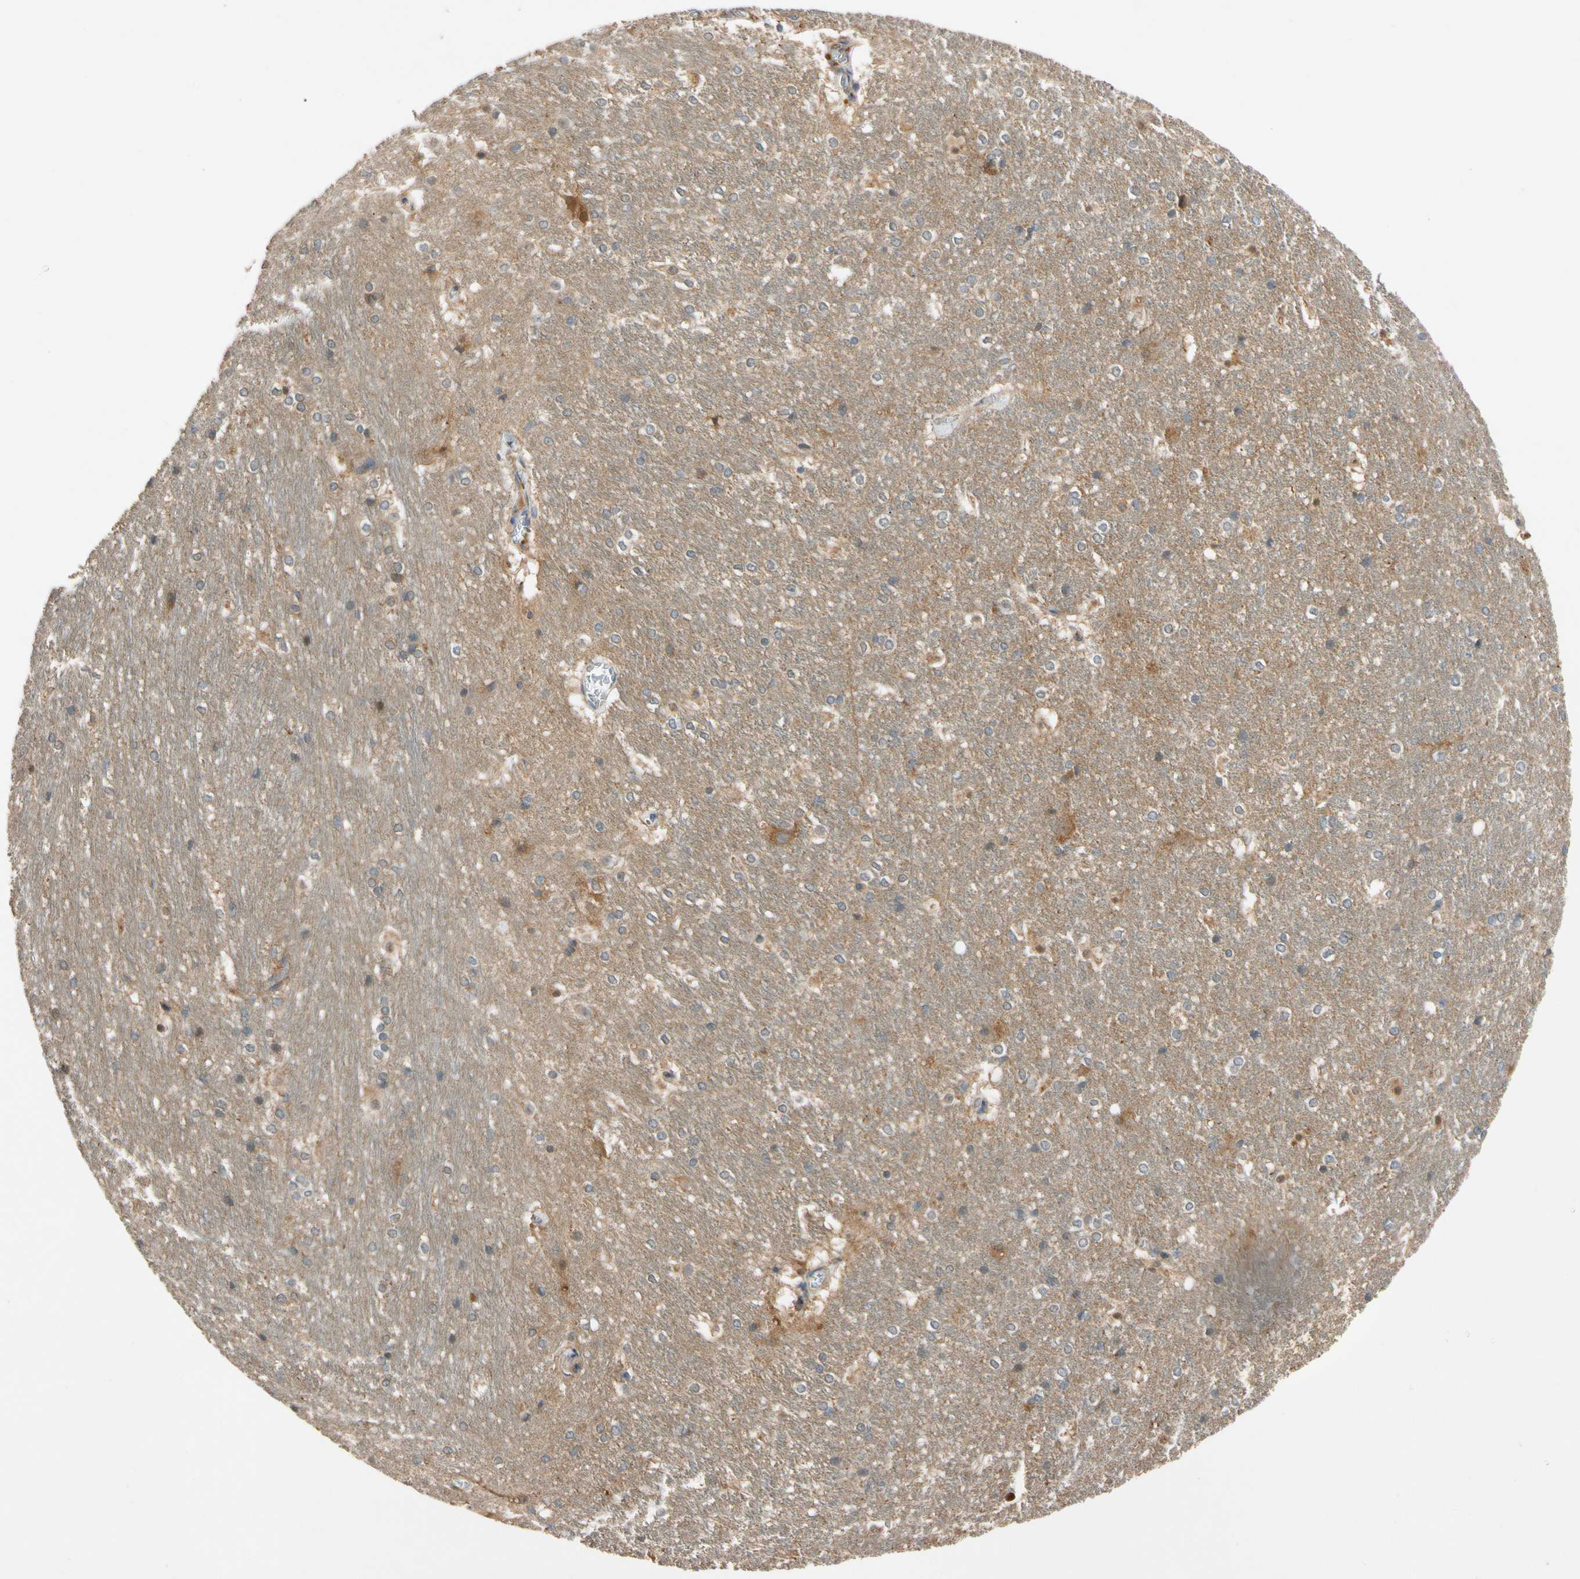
{"staining": {"intensity": "moderate", "quantity": ">75%", "location": "cytoplasmic/membranous"}, "tissue": "hippocampus", "cell_type": "Glial cells", "image_type": "normal", "snomed": [{"axis": "morphology", "description": "Normal tissue, NOS"}, {"axis": "topography", "description": "Hippocampus"}], "caption": "Unremarkable hippocampus was stained to show a protein in brown. There is medium levels of moderate cytoplasmic/membranous positivity in about >75% of glial cells. Using DAB (3,3'-diaminobenzidine) (brown) and hematoxylin (blue) stains, captured at high magnification using brightfield microscopy.", "gene": "USP12", "patient": {"sex": "female", "age": 19}}